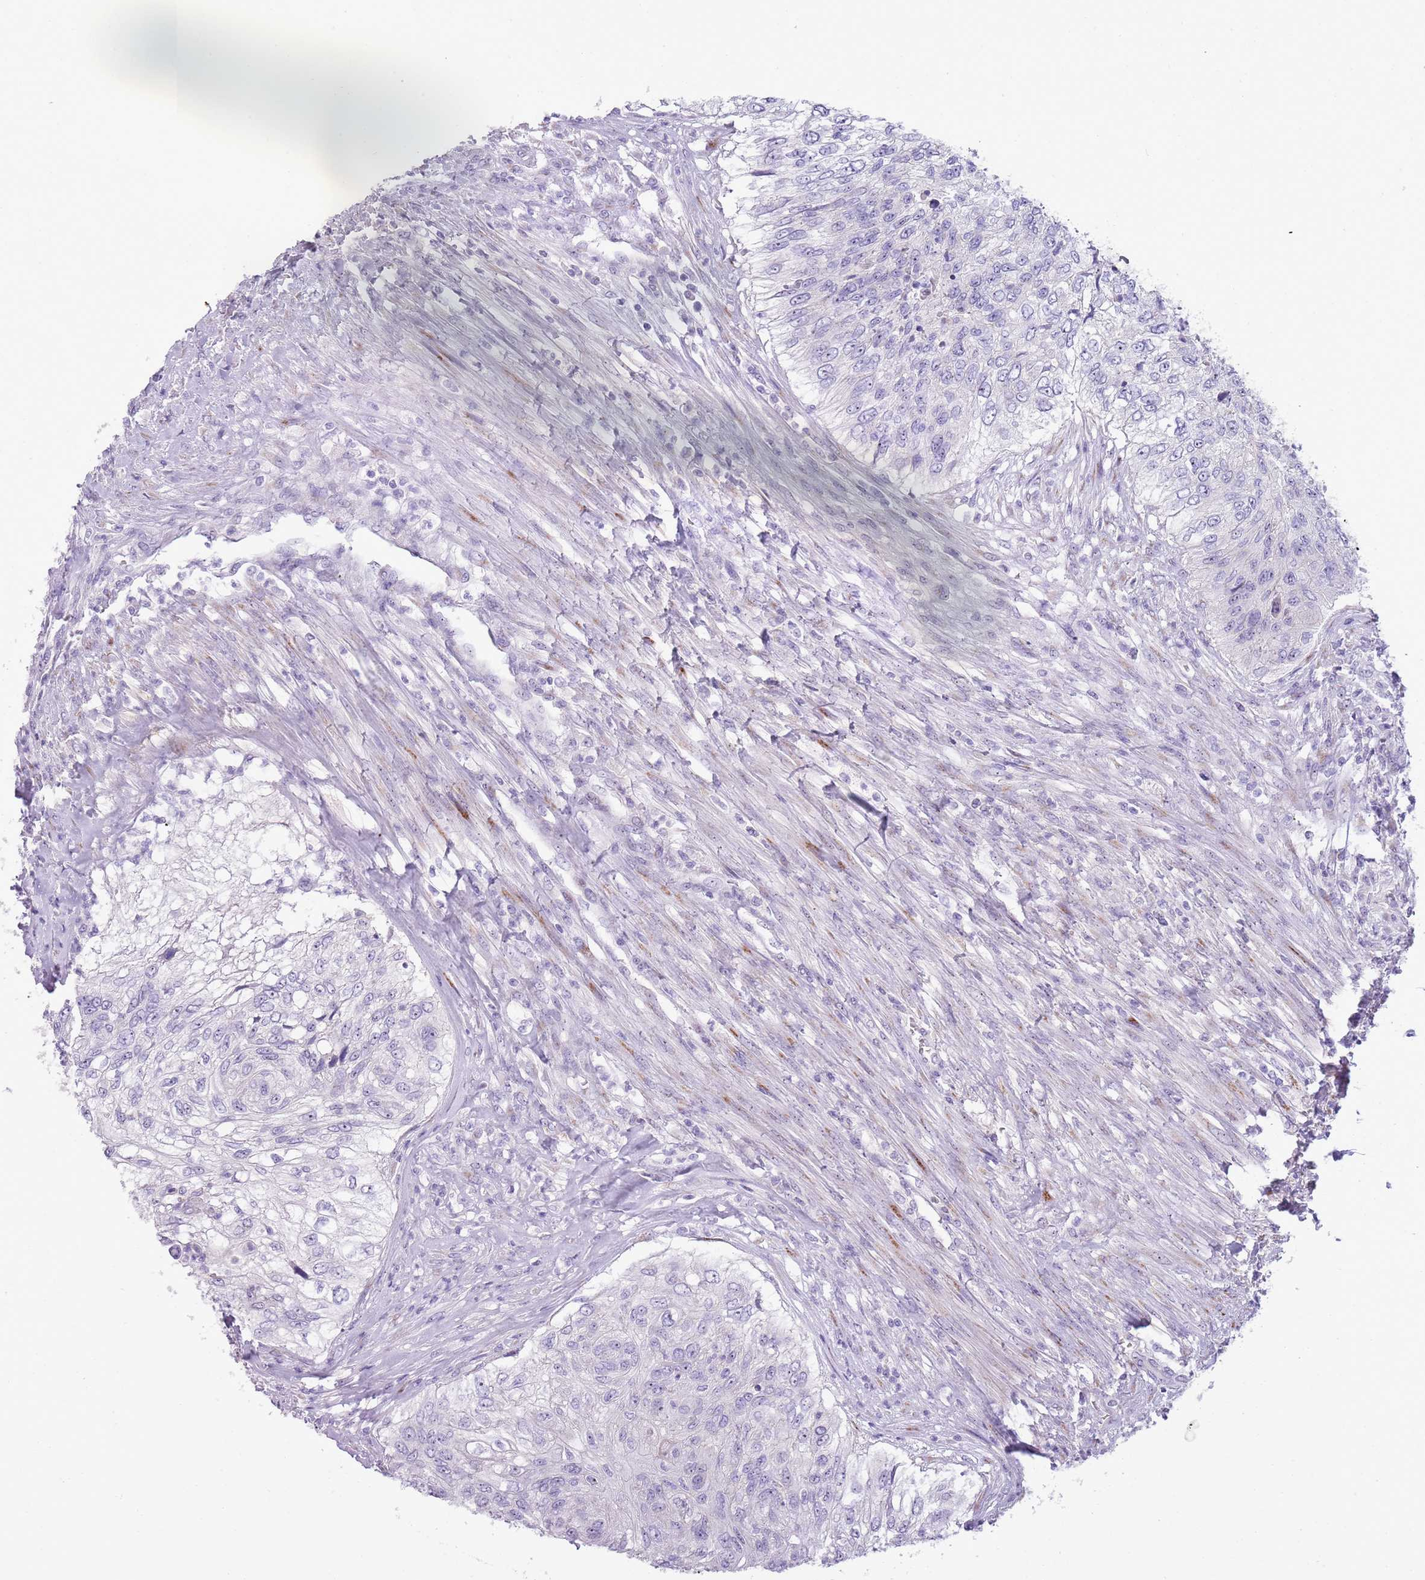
{"staining": {"intensity": "negative", "quantity": "none", "location": "none"}, "tissue": "urothelial cancer", "cell_type": "Tumor cells", "image_type": "cancer", "snomed": [{"axis": "morphology", "description": "Urothelial carcinoma, High grade"}, {"axis": "topography", "description": "Urinary bladder"}], "caption": "Immunohistochemistry (IHC) histopathology image of neoplastic tissue: urothelial carcinoma (high-grade) stained with DAB shows no significant protein positivity in tumor cells. (Stains: DAB (3,3'-diaminobenzidine) immunohistochemistry with hematoxylin counter stain, Microscopy: brightfield microscopy at high magnification).", "gene": "NBPF6", "patient": {"sex": "female", "age": 60}}